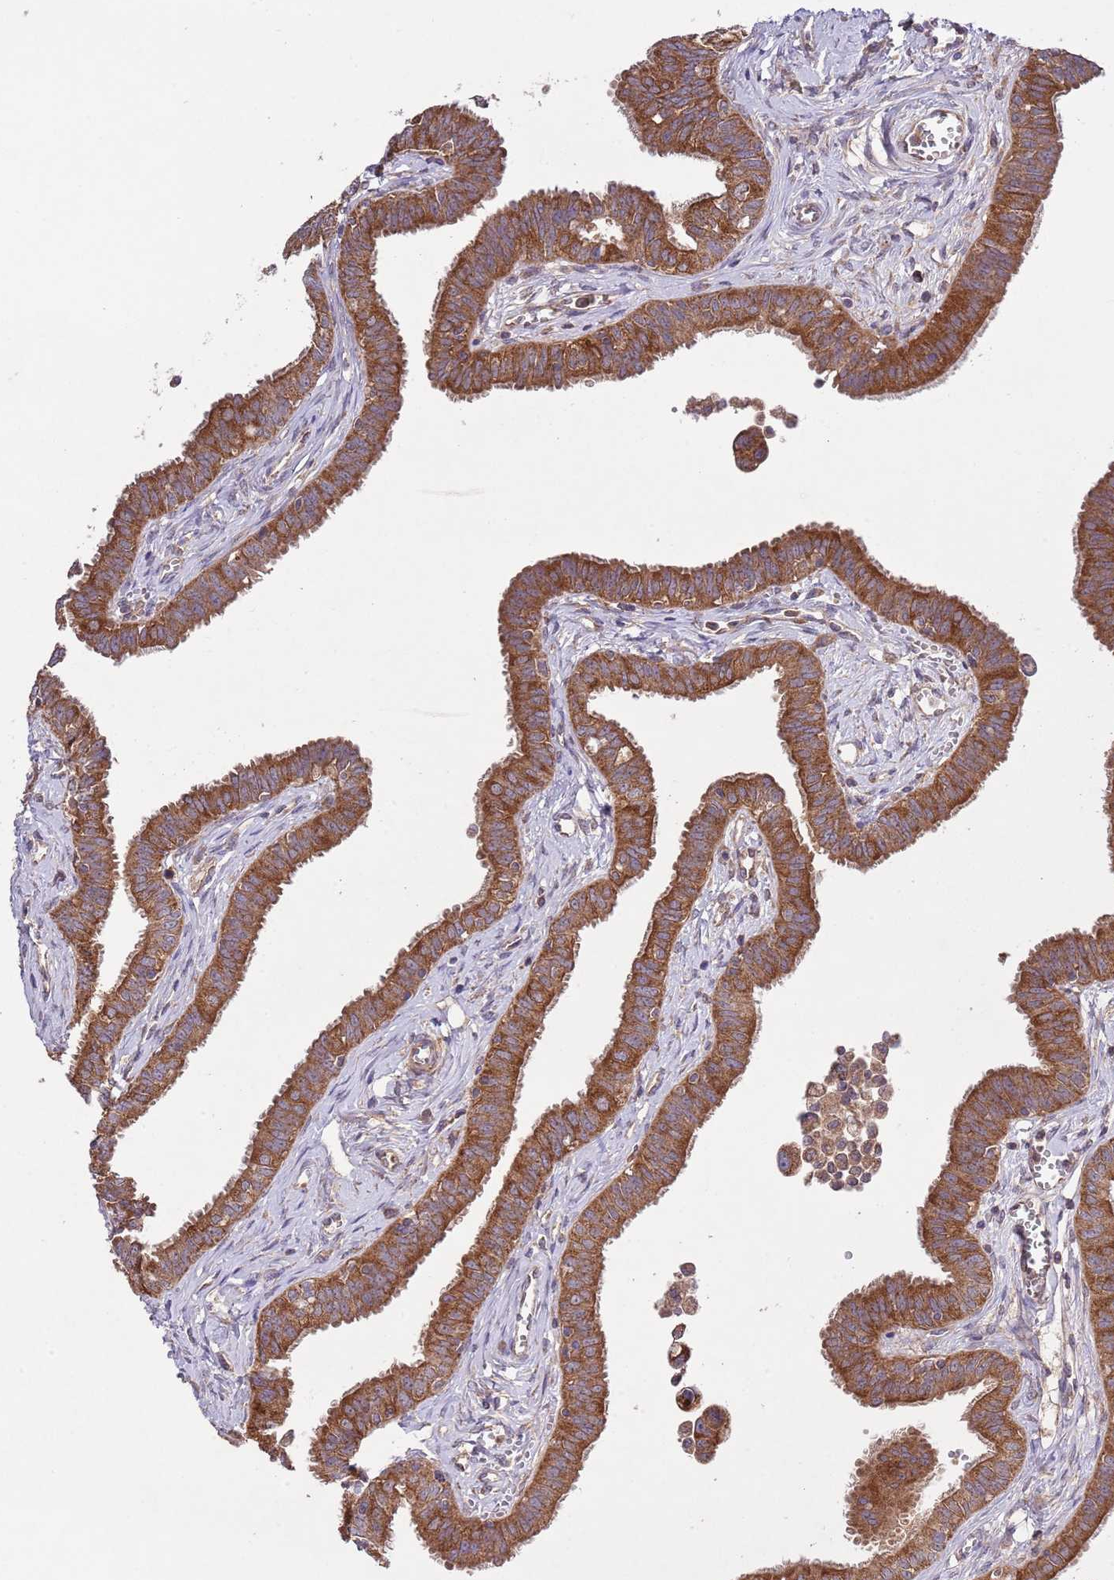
{"staining": {"intensity": "strong", "quantity": ">75%", "location": "cytoplasmic/membranous"}, "tissue": "fallopian tube", "cell_type": "Glandular cells", "image_type": "normal", "snomed": [{"axis": "morphology", "description": "Normal tissue, NOS"}, {"axis": "morphology", "description": "Carcinoma, NOS"}, {"axis": "topography", "description": "Fallopian tube"}, {"axis": "topography", "description": "Ovary"}], "caption": "Protein expression analysis of normal fallopian tube reveals strong cytoplasmic/membranous expression in about >75% of glandular cells.", "gene": "MFNG", "patient": {"sex": "female", "age": 59}}